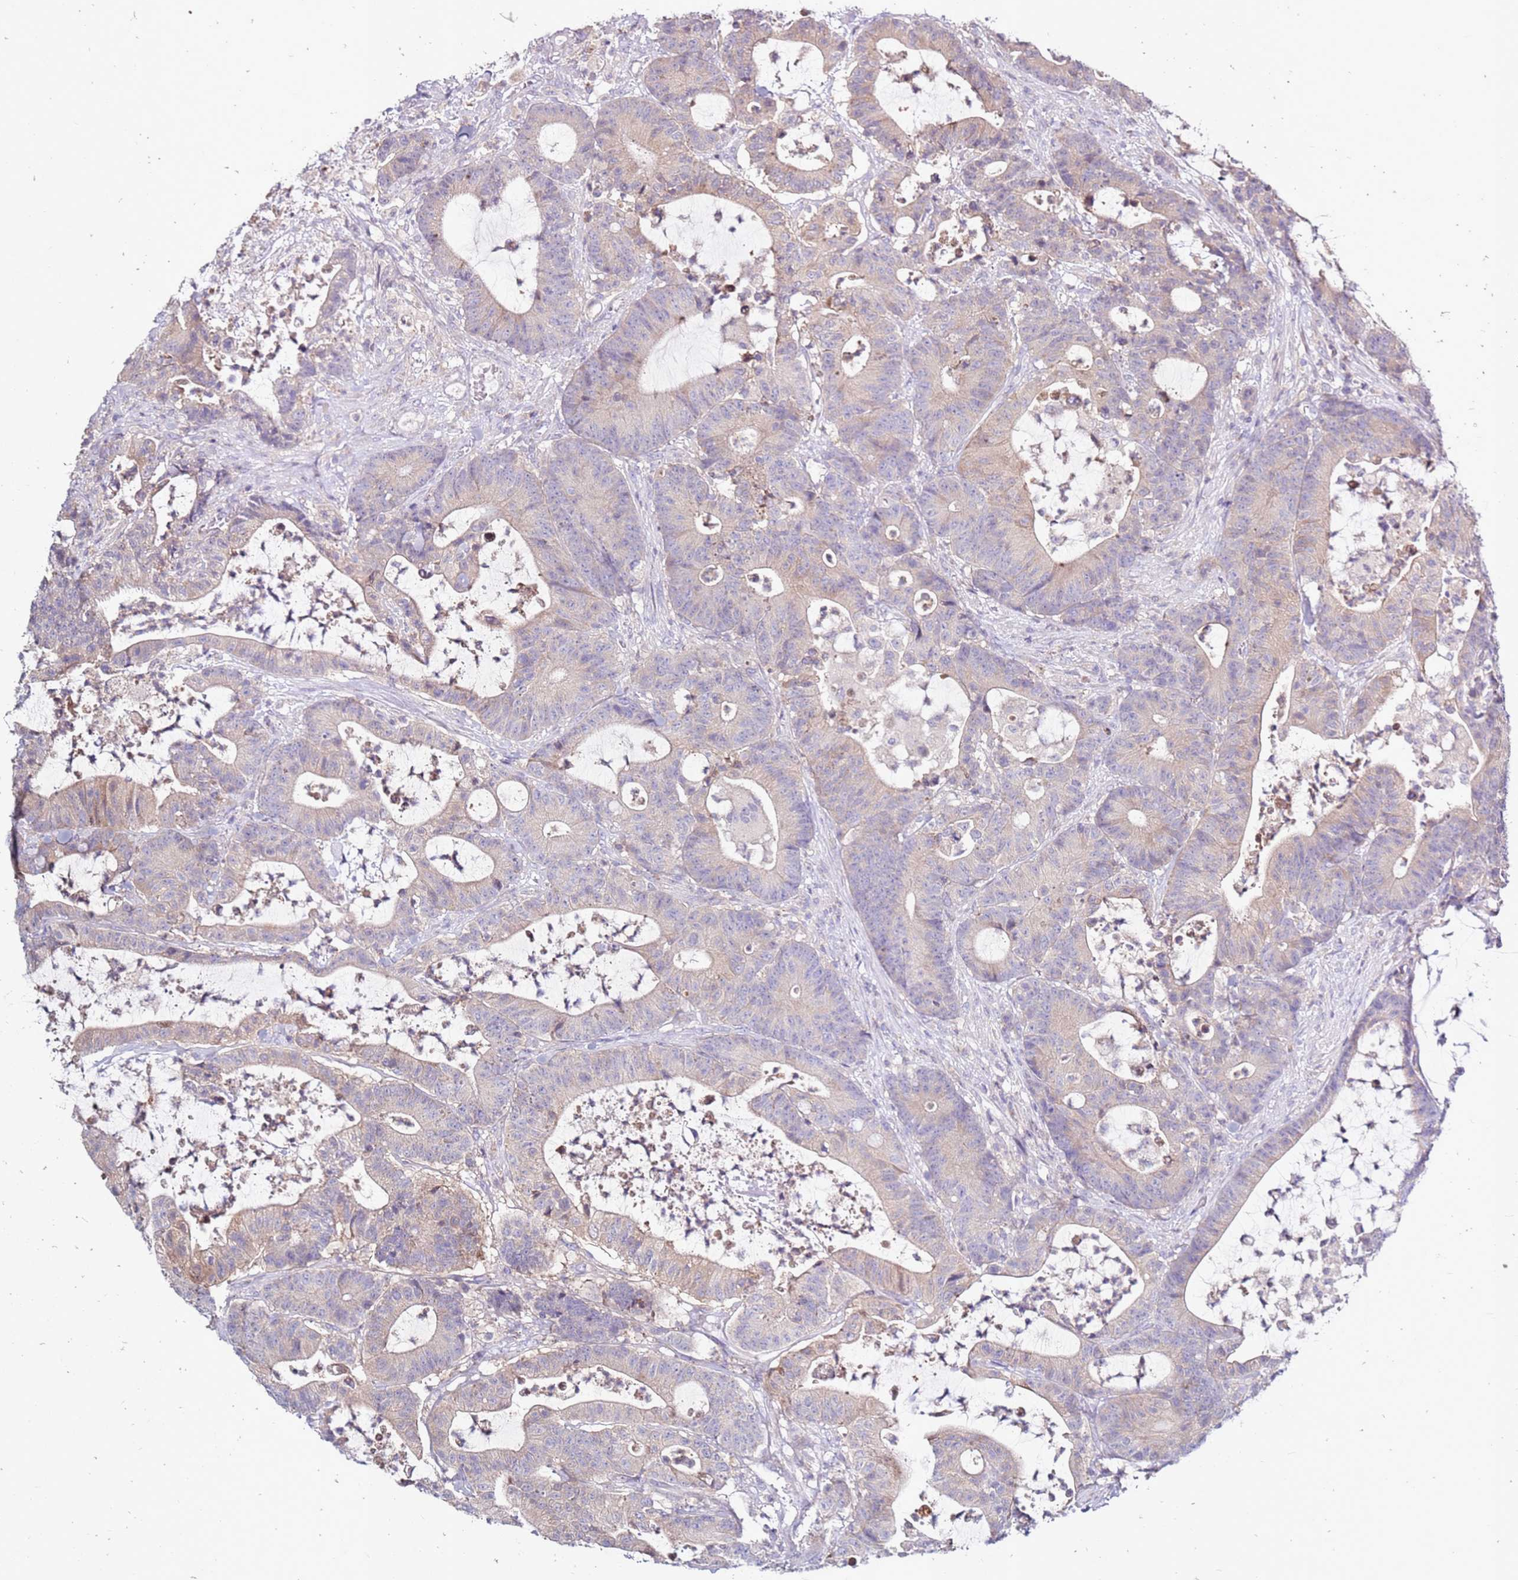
{"staining": {"intensity": "weak", "quantity": "25%-75%", "location": "cytoplasmic/membranous"}, "tissue": "colorectal cancer", "cell_type": "Tumor cells", "image_type": "cancer", "snomed": [{"axis": "morphology", "description": "Adenocarcinoma, NOS"}, {"axis": "topography", "description": "Colon"}], "caption": "A low amount of weak cytoplasmic/membranous positivity is appreciated in approximately 25%-75% of tumor cells in adenocarcinoma (colorectal) tissue. (IHC, brightfield microscopy, high magnification).", "gene": "CNOT9", "patient": {"sex": "female", "age": 84}}